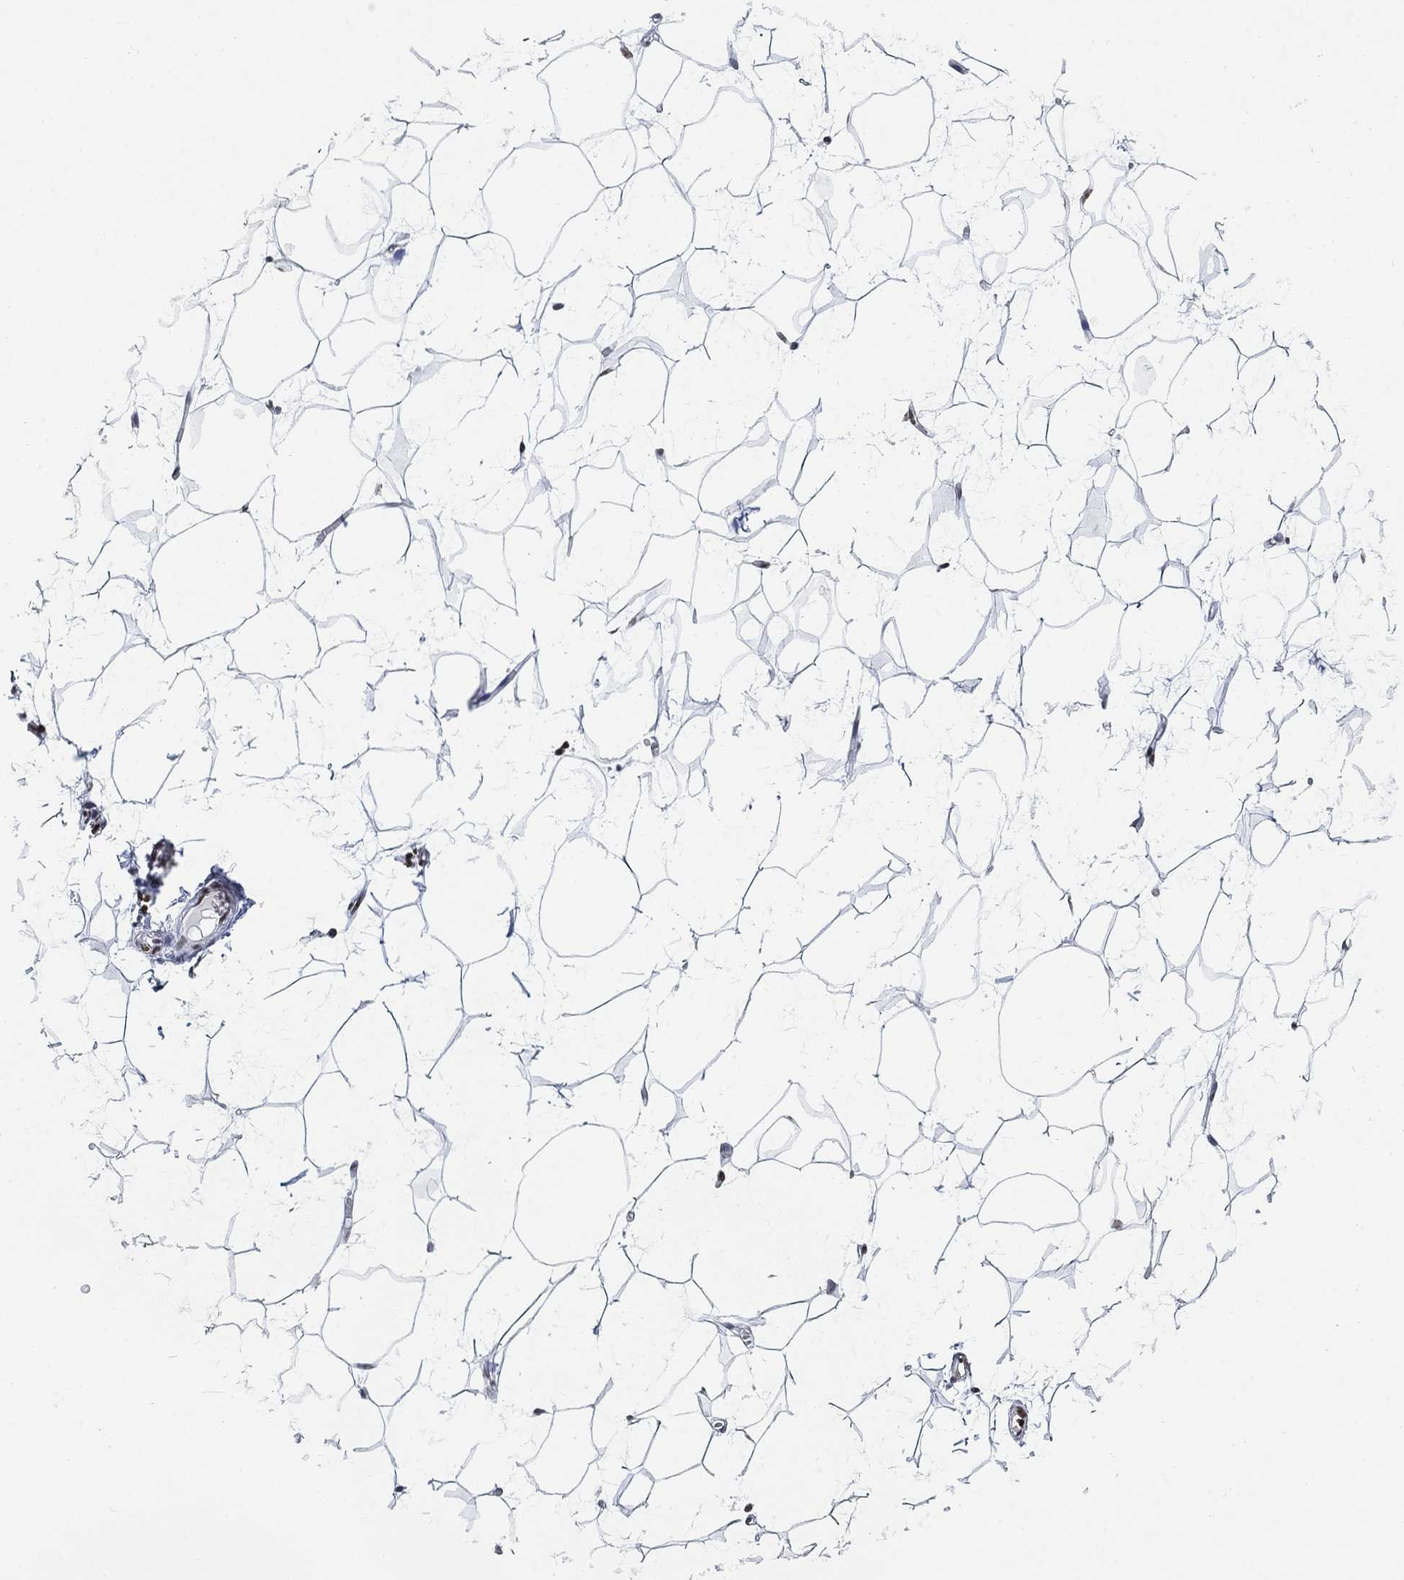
{"staining": {"intensity": "weak", "quantity": "<25%", "location": "nuclear"}, "tissue": "adipose tissue", "cell_type": "Adipocytes", "image_type": "normal", "snomed": [{"axis": "morphology", "description": "Normal tissue, NOS"}, {"axis": "topography", "description": "Breast"}], "caption": "The image reveals no significant staining in adipocytes of adipose tissue. (Brightfield microscopy of DAB (3,3'-diaminobenzidine) immunohistochemistry at high magnification).", "gene": "H1", "patient": {"sex": "female", "age": 49}}